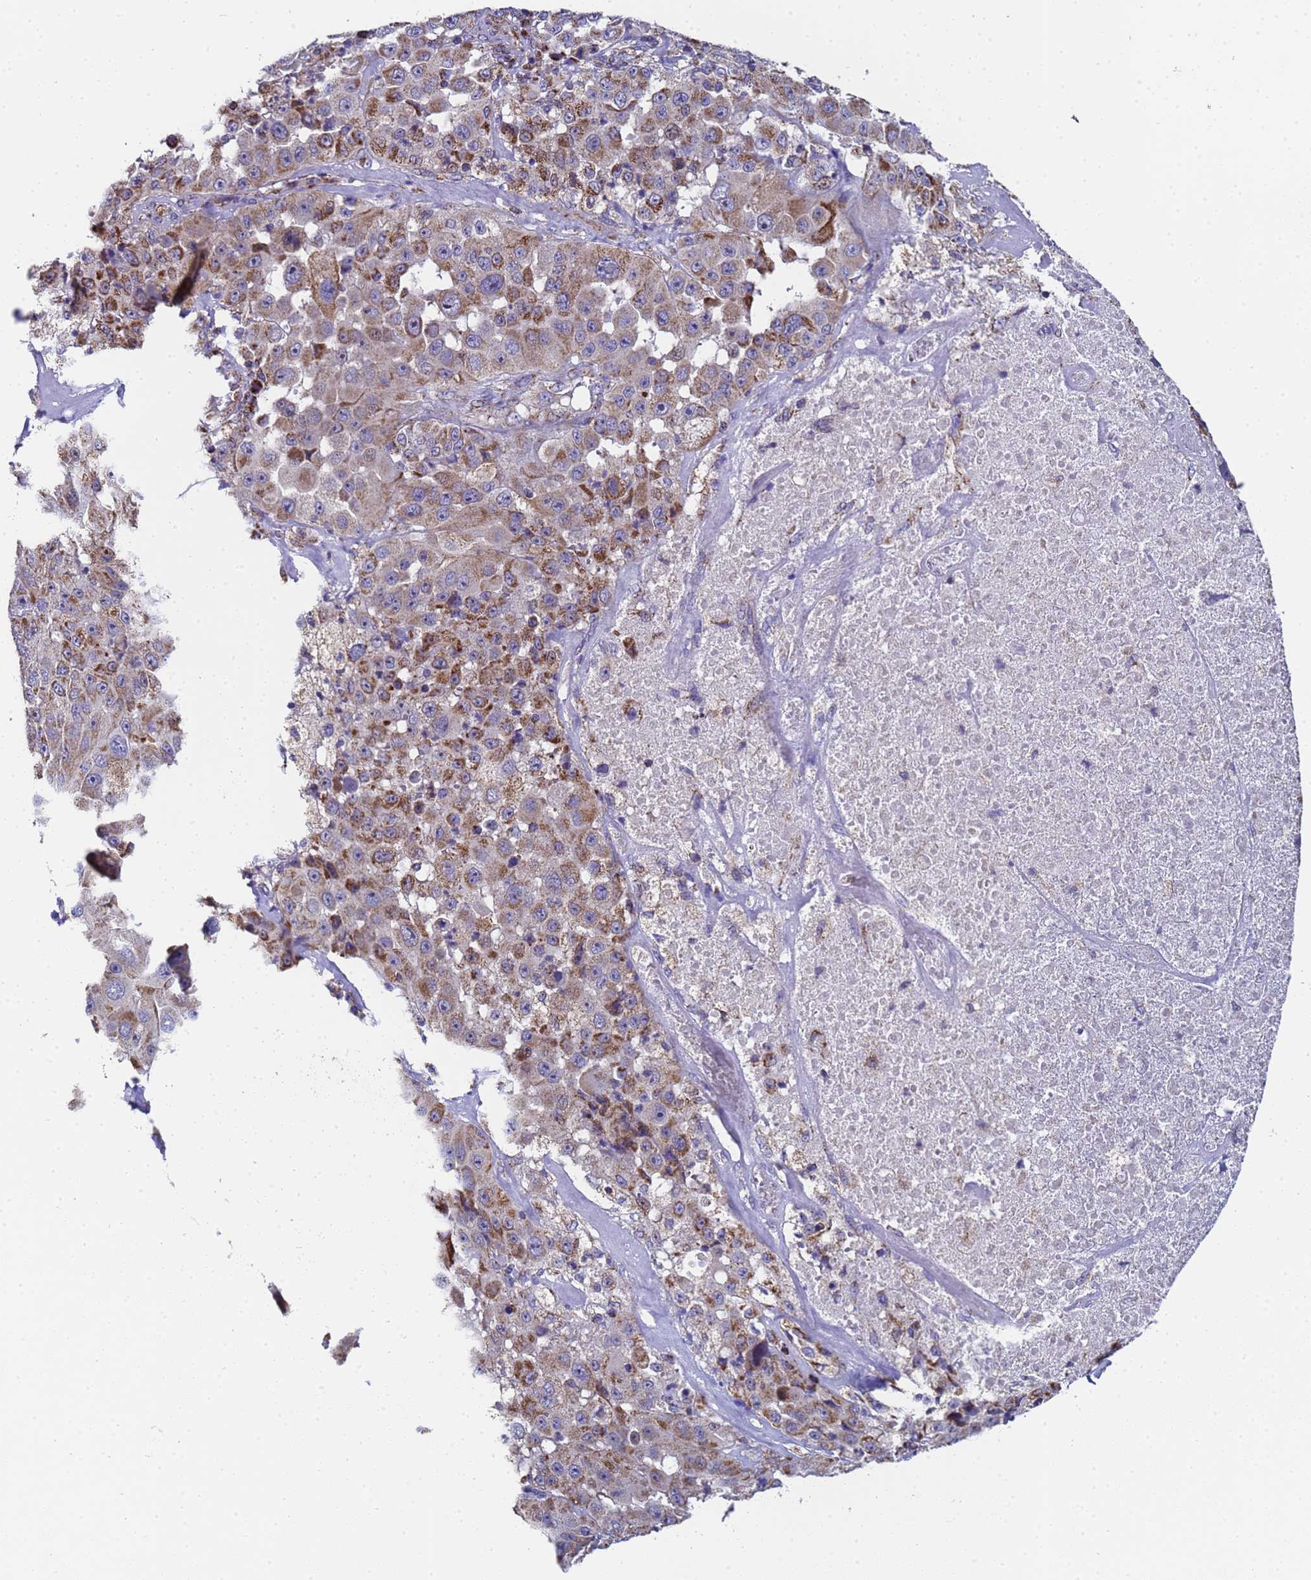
{"staining": {"intensity": "moderate", "quantity": "25%-75%", "location": "cytoplasmic/membranous"}, "tissue": "melanoma", "cell_type": "Tumor cells", "image_type": "cancer", "snomed": [{"axis": "morphology", "description": "Malignant melanoma, Metastatic site"}, {"axis": "topography", "description": "Lymph node"}], "caption": "IHC (DAB) staining of melanoma shows moderate cytoplasmic/membranous protein expression in about 25%-75% of tumor cells. (Brightfield microscopy of DAB IHC at high magnification).", "gene": "MRPS12", "patient": {"sex": "male", "age": 62}}